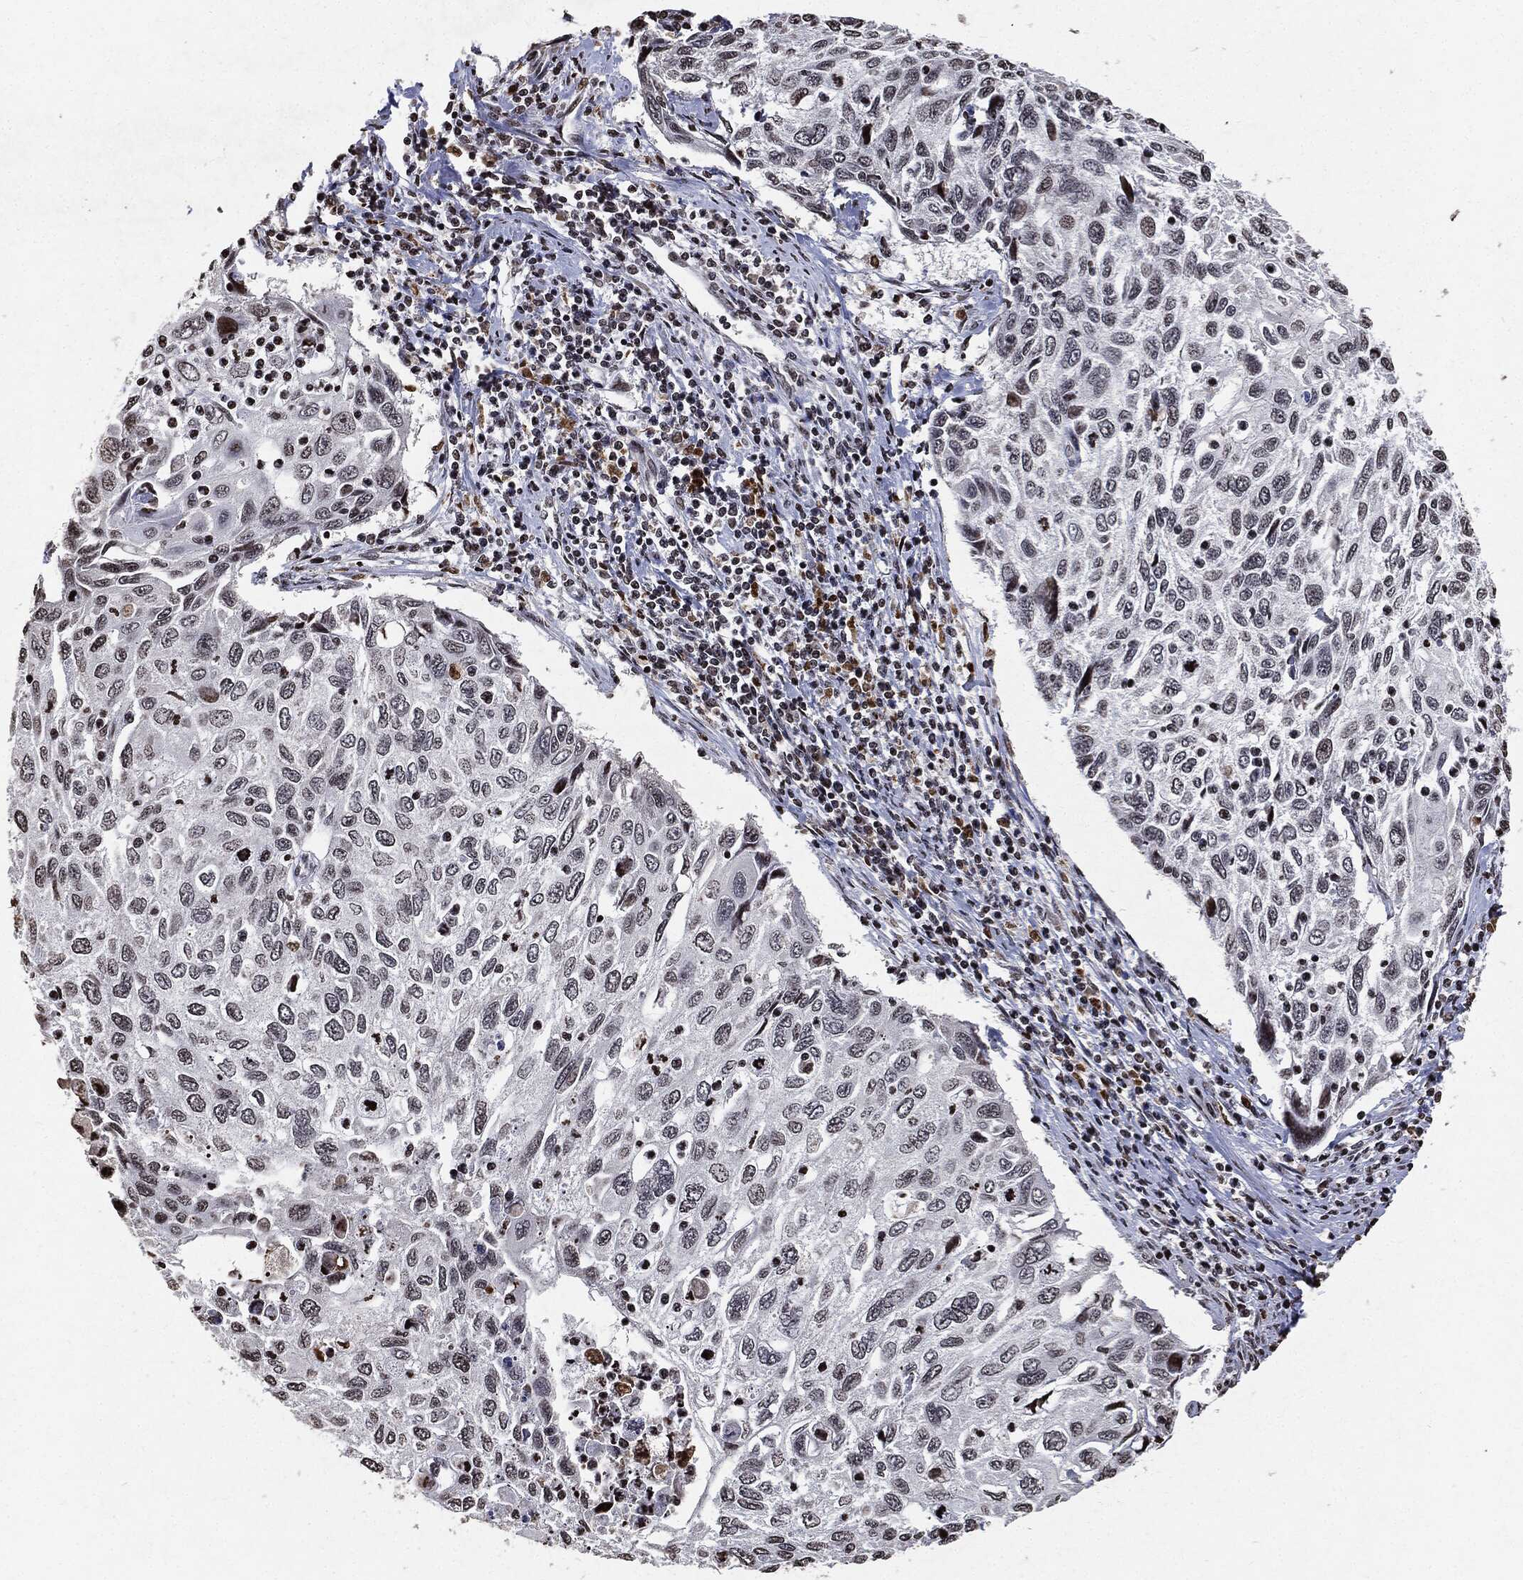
{"staining": {"intensity": "negative", "quantity": "none", "location": "none"}, "tissue": "cervical cancer", "cell_type": "Tumor cells", "image_type": "cancer", "snomed": [{"axis": "morphology", "description": "Squamous cell carcinoma, NOS"}, {"axis": "topography", "description": "Cervix"}], "caption": "Immunohistochemistry image of neoplastic tissue: human squamous cell carcinoma (cervical) stained with DAB (3,3'-diaminobenzidine) displays no significant protein positivity in tumor cells.", "gene": "JUN", "patient": {"sex": "female", "age": 70}}